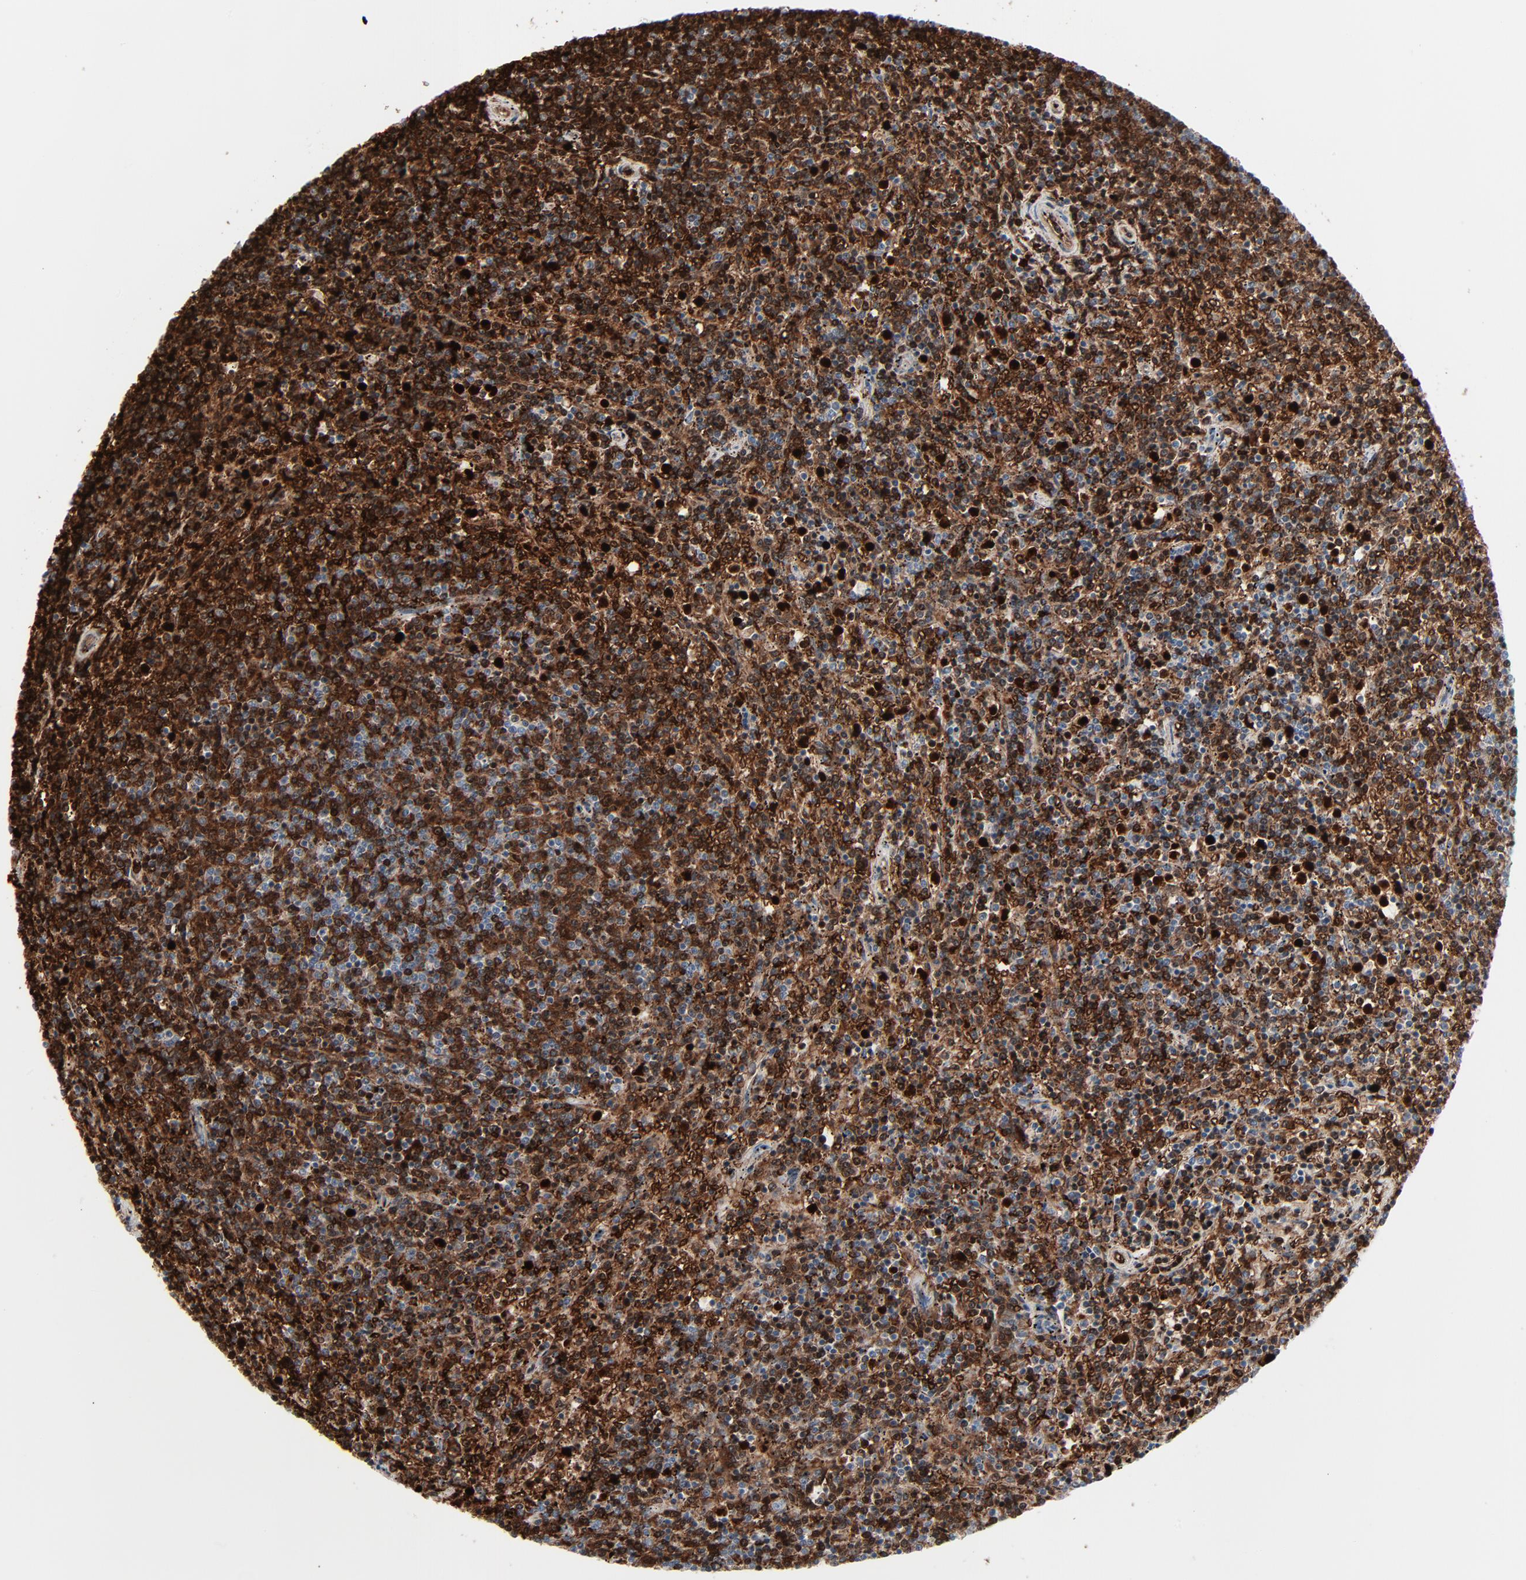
{"staining": {"intensity": "strong", "quantity": ">75%", "location": "cytoplasmic/membranous,nuclear"}, "tissue": "lymphoma", "cell_type": "Tumor cells", "image_type": "cancer", "snomed": [{"axis": "morphology", "description": "Malignant lymphoma, non-Hodgkin's type, Low grade"}, {"axis": "topography", "description": "Spleen"}], "caption": "Malignant lymphoma, non-Hodgkin's type (low-grade) was stained to show a protein in brown. There is high levels of strong cytoplasmic/membranous and nuclear expression in about >75% of tumor cells.", "gene": "SAGE1", "patient": {"sex": "female", "age": 50}}